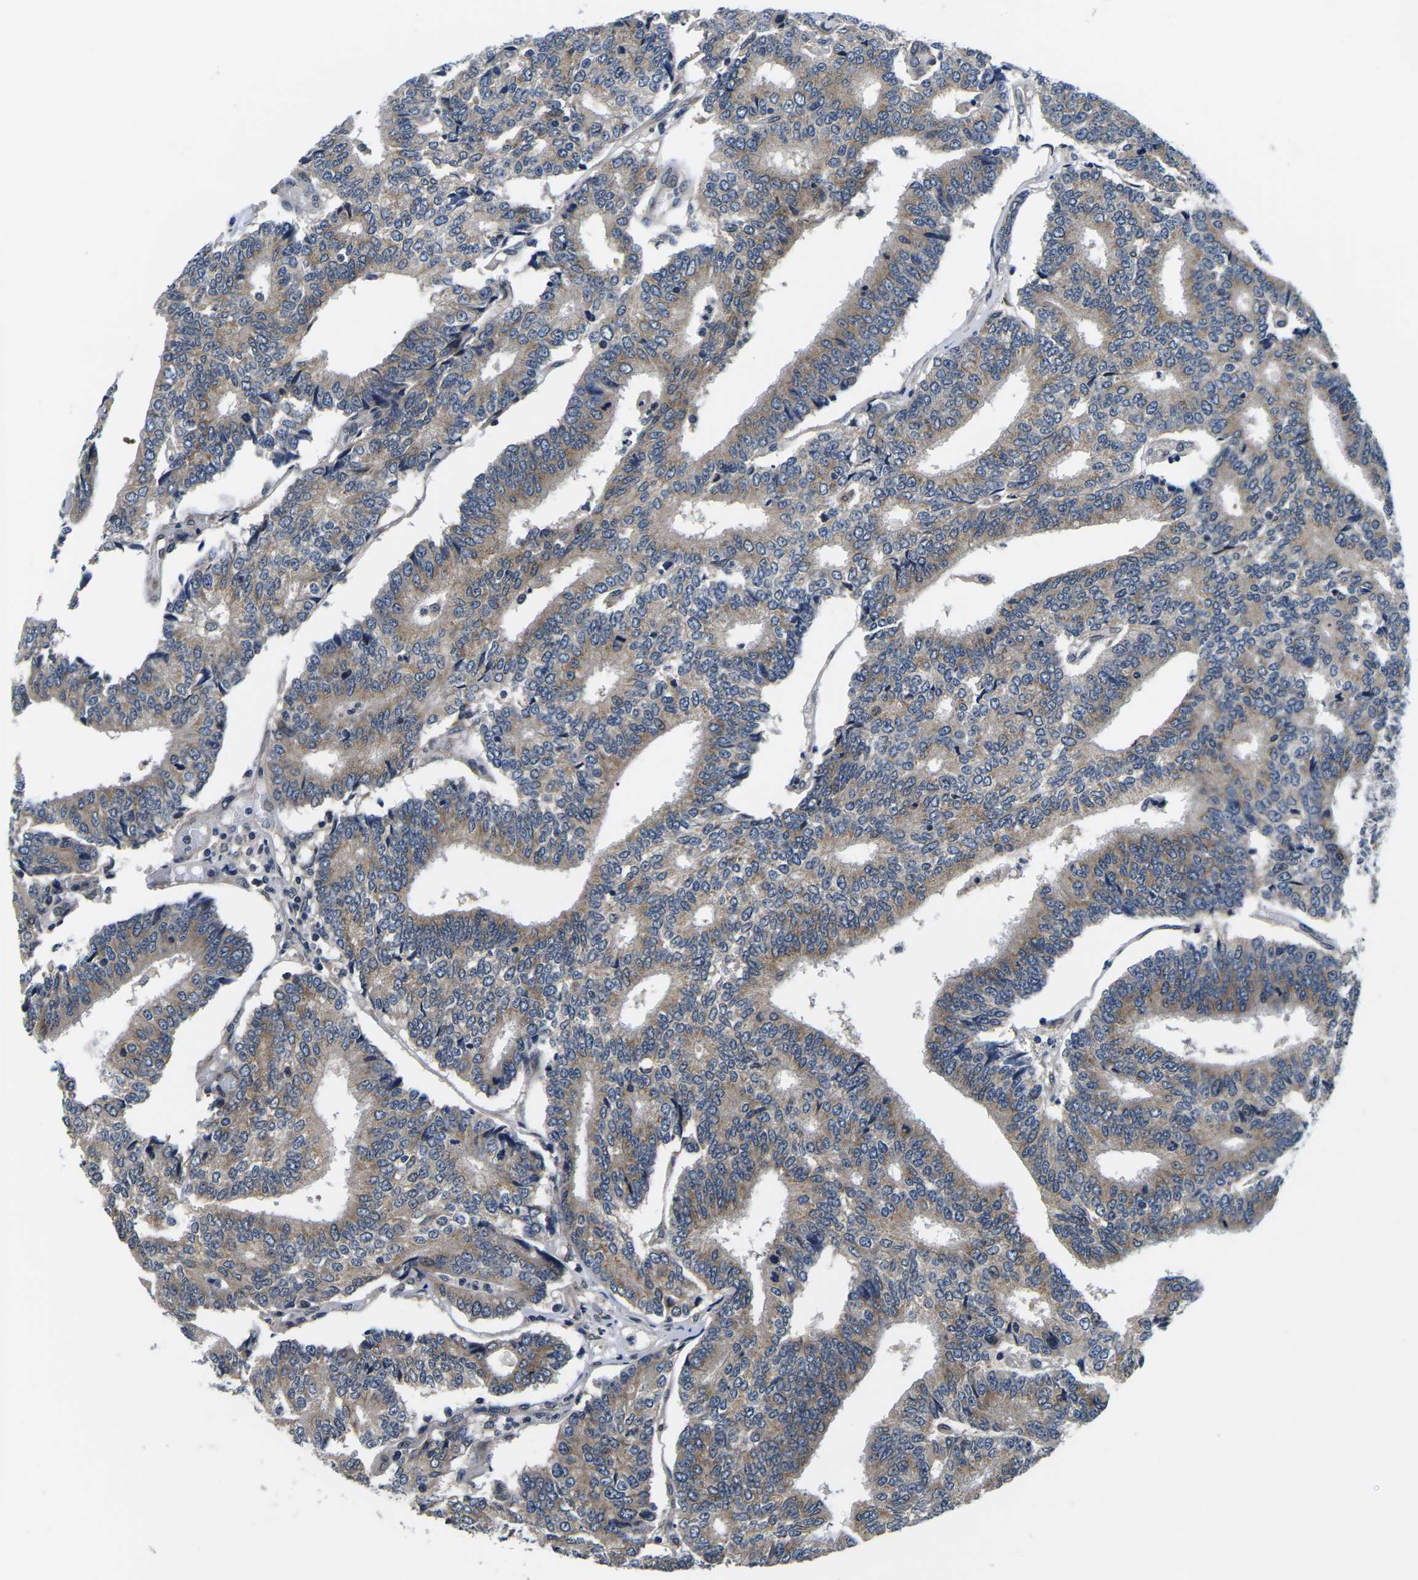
{"staining": {"intensity": "weak", "quantity": ">75%", "location": "cytoplasmic/membranous"}, "tissue": "prostate cancer", "cell_type": "Tumor cells", "image_type": "cancer", "snomed": [{"axis": "morphology", "description": "Normal tissue, NOS"}, {"axis": "morphology", "description": "Adenocarcinoma, High grade"}, {"axis": "topography", "description": "Prostate"}, {"axis": "topography", "description": "Seminal veicle"}], "caption": "A brown stain highlights weak cytoplasmic/membranous staining of a protein in prostate high-grade adenocarcinoma tumor cells. (DAB = brown stain, brightfield microscopy at high magnification).", "gene": "SNX10", "patient": {"sex": "male", "age": 55}}